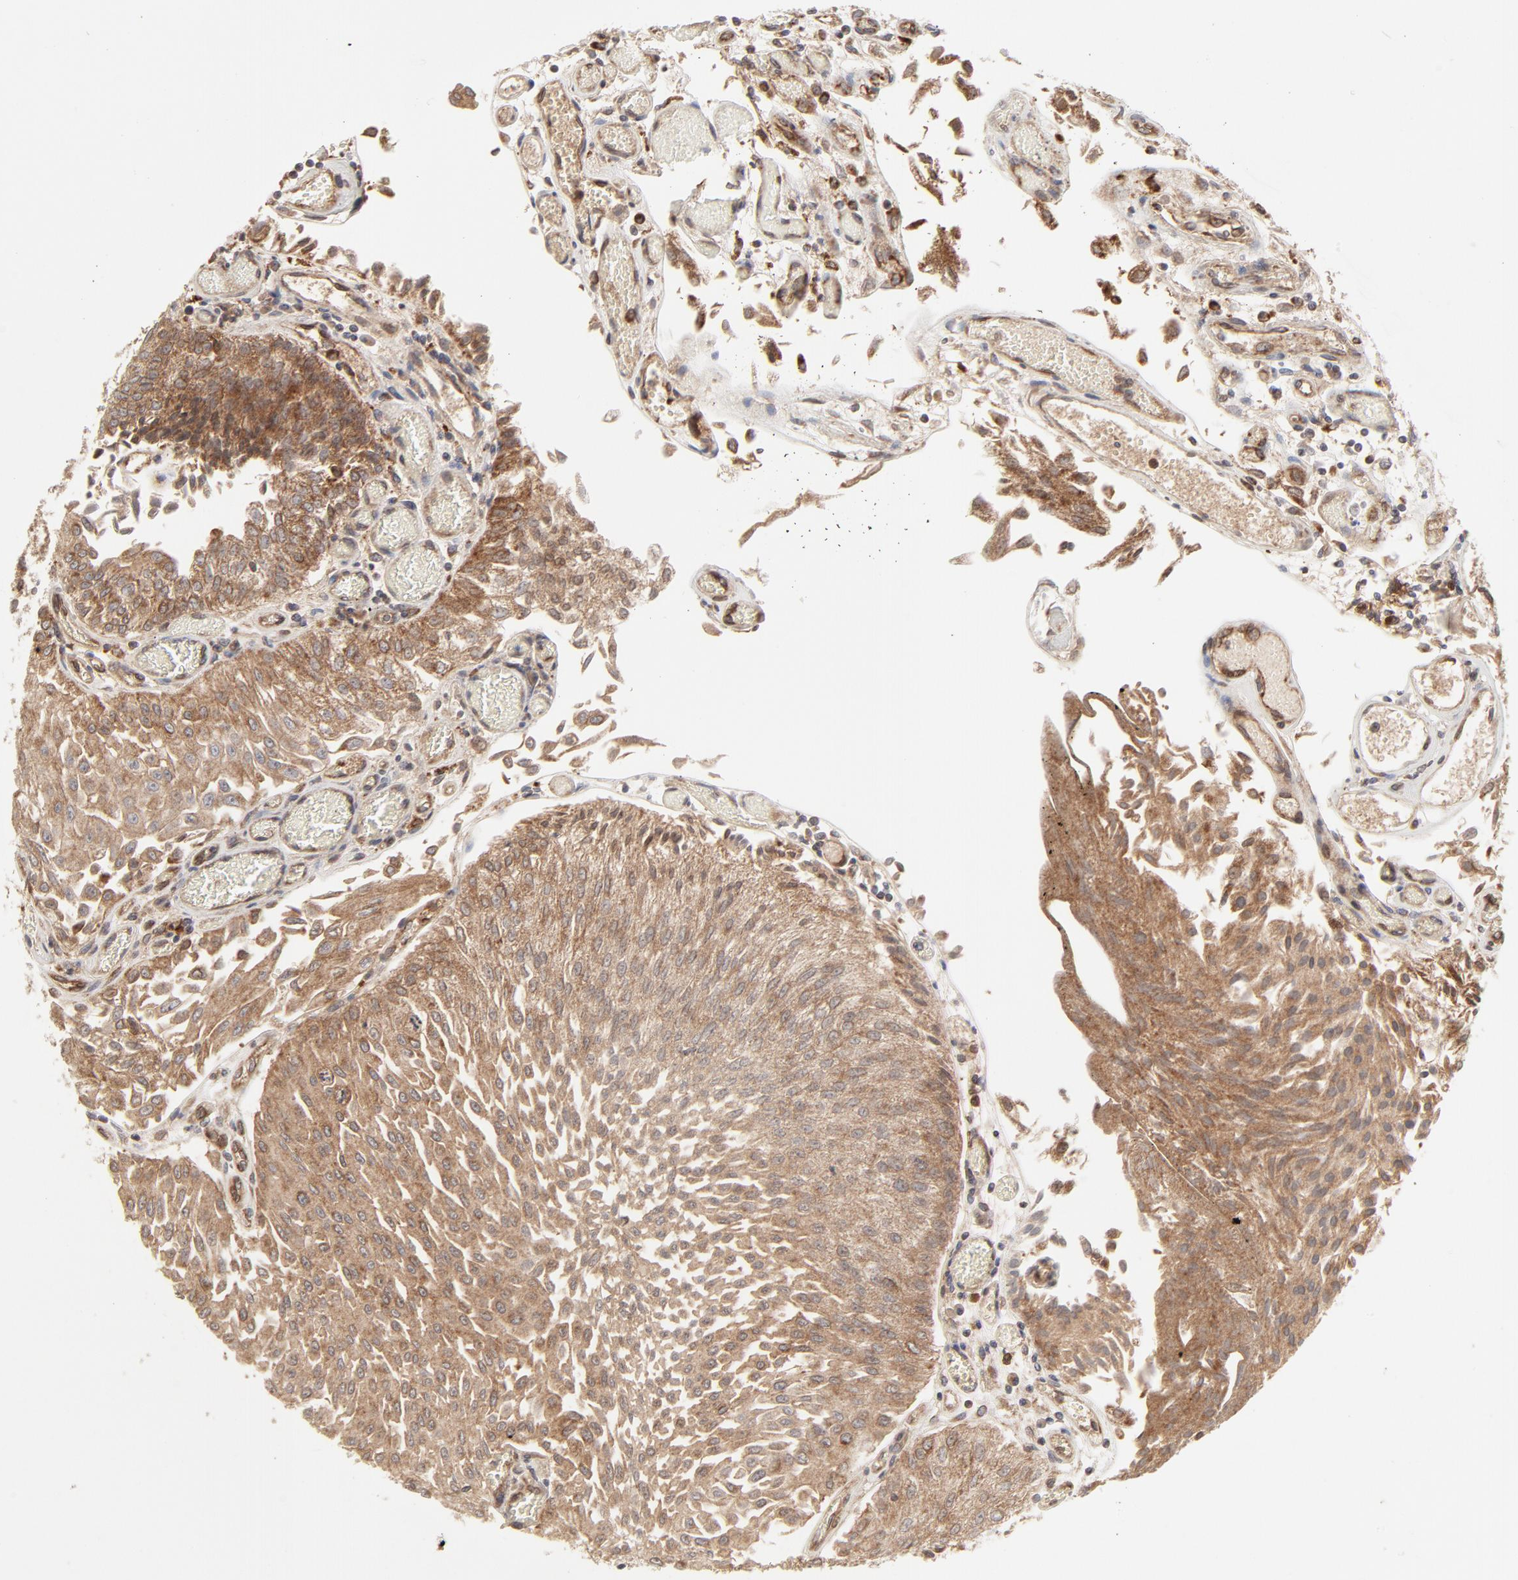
{"staining": {"intensity": "moderate", "quantity": ">75%", "location": "cytoplasmic/membranous"}, "tissue": "urothelial cancer", "cell_type": "Tumor cells", "image_type": "cancer", "snomed": [{"axis": "morphology", "description": "Urothelial carcinoma, Low grade"}, {"axis": "topography", "description": "Urinary bladder"}], "caption": "Human urothelial cancer stained with a brown dye reveals moderate cytoplasmic/membranous positive positivity in approximately >75% of tumor cells.", "gene": "RAB5C", "patient": {"sex": "male", "age": 86}}